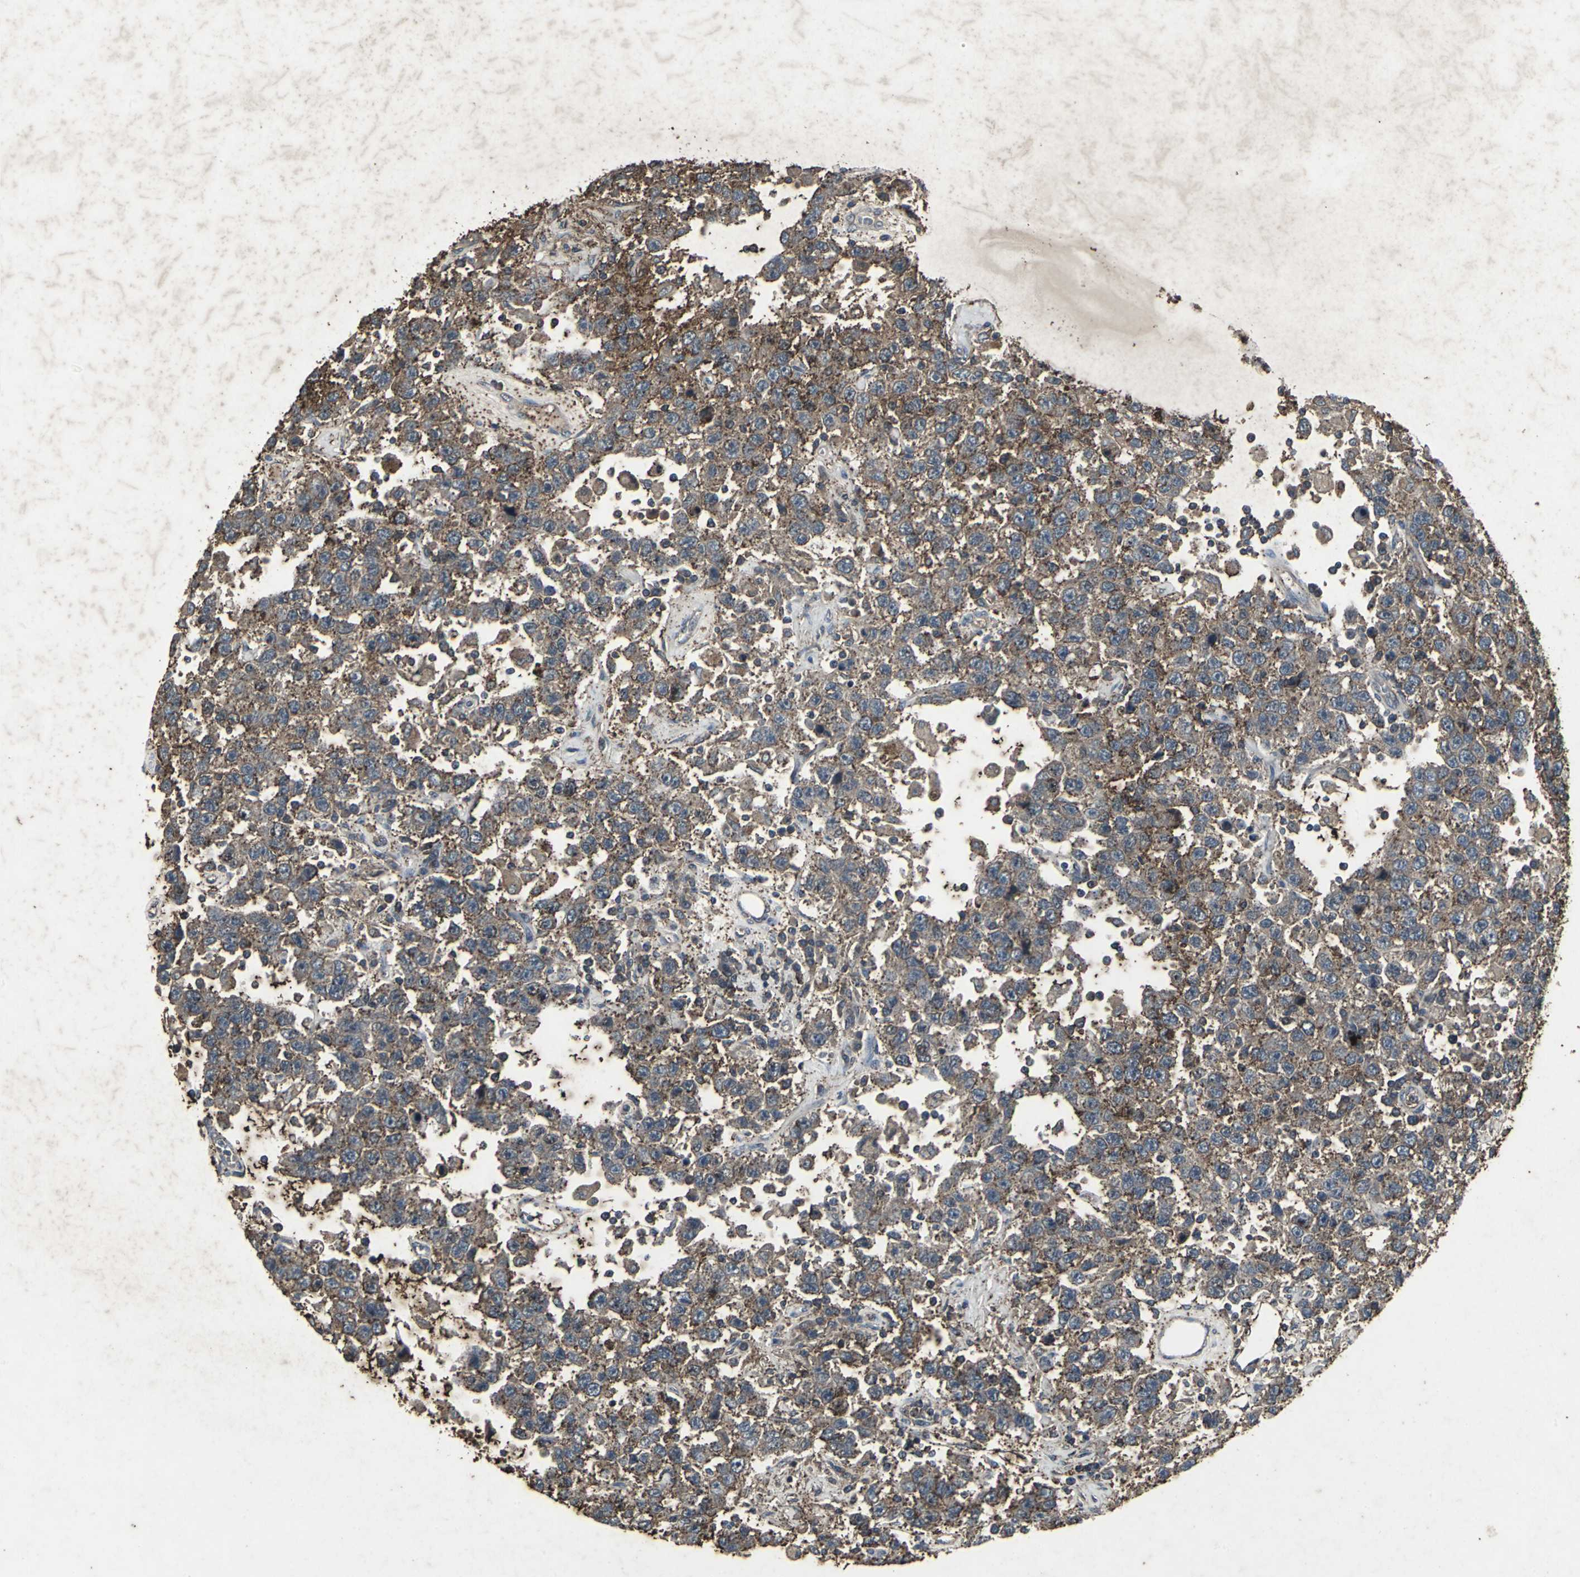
{"staining": {"intensity": "strong", "quantity": ">75%", "location": "cytoplasmic/membranous"}, "tissue": "testis cancer", "cell_type": "Tumor cells", "image_type": "cancer", "snomed": [{"axis": "morphology", "description": "Seminoma, NOS"}, {"axis": "topography", "description": "Testis"}], "caption": "DAB immunohistochemical staining of testis cancer reveals strong cytoplasmic/membranous protein expression in about >75% of tumor cells. (IHC, brightfield microscopy, high magnification).", "gene": "CCR9", "patient": {"sex": "male", "age": 41}}